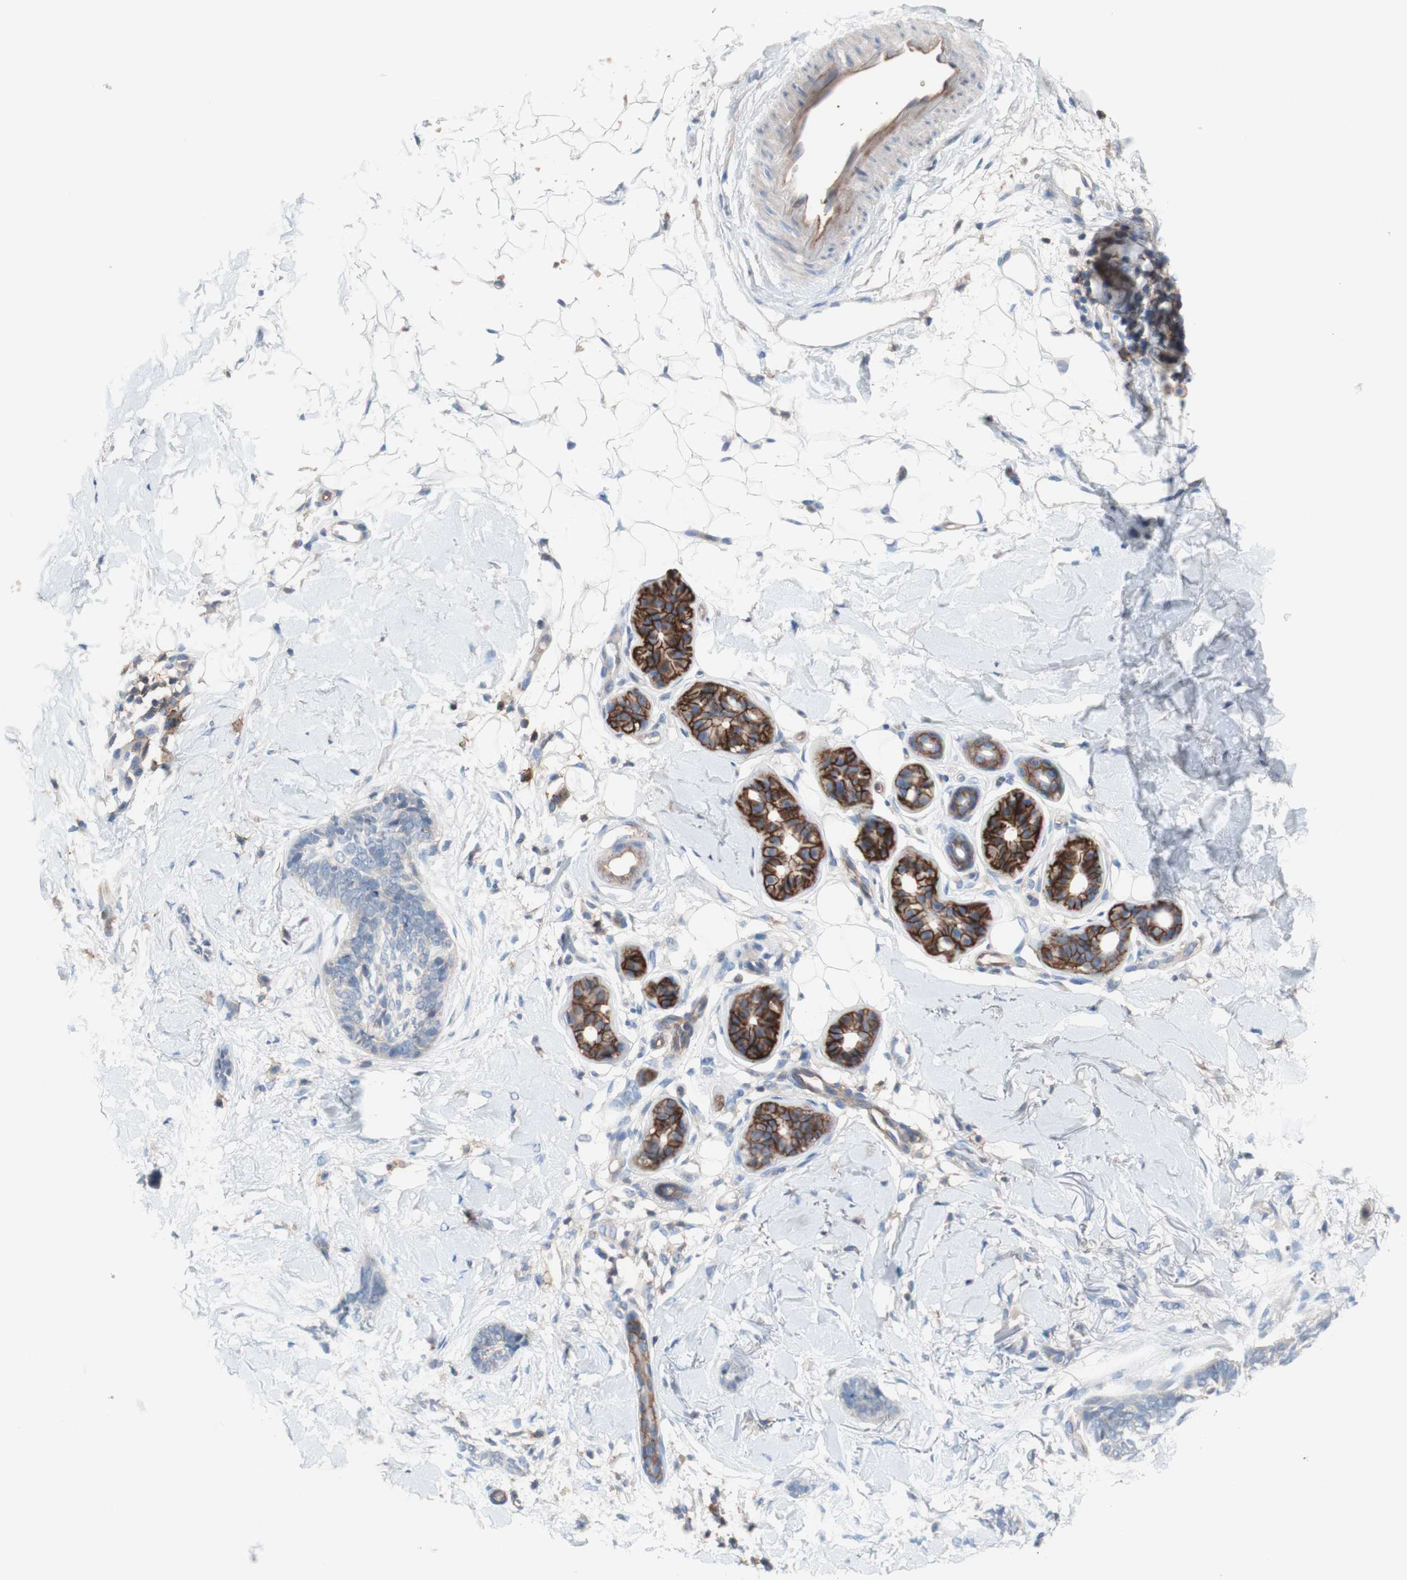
{"staining": {"intensity": "strong", "quantity": "25%-75%", "location": "cytoplasmic/membranous"}, "tissue": "skin cancer", "cell_type": "Tumor cells", "image_type": "cancer", "snomed": [{"axis": "morphology", "description": "Basal cell carcinoma"}, {"axis": "topography", "description": "Skin"}], "caption": "Skin basal cell carcinoma stained for a protein exhibits strong cytoplasmic/membranous positivity in tumor cells.", "gene": "CD46", "patient": {"sex": "female", "age": 58}}